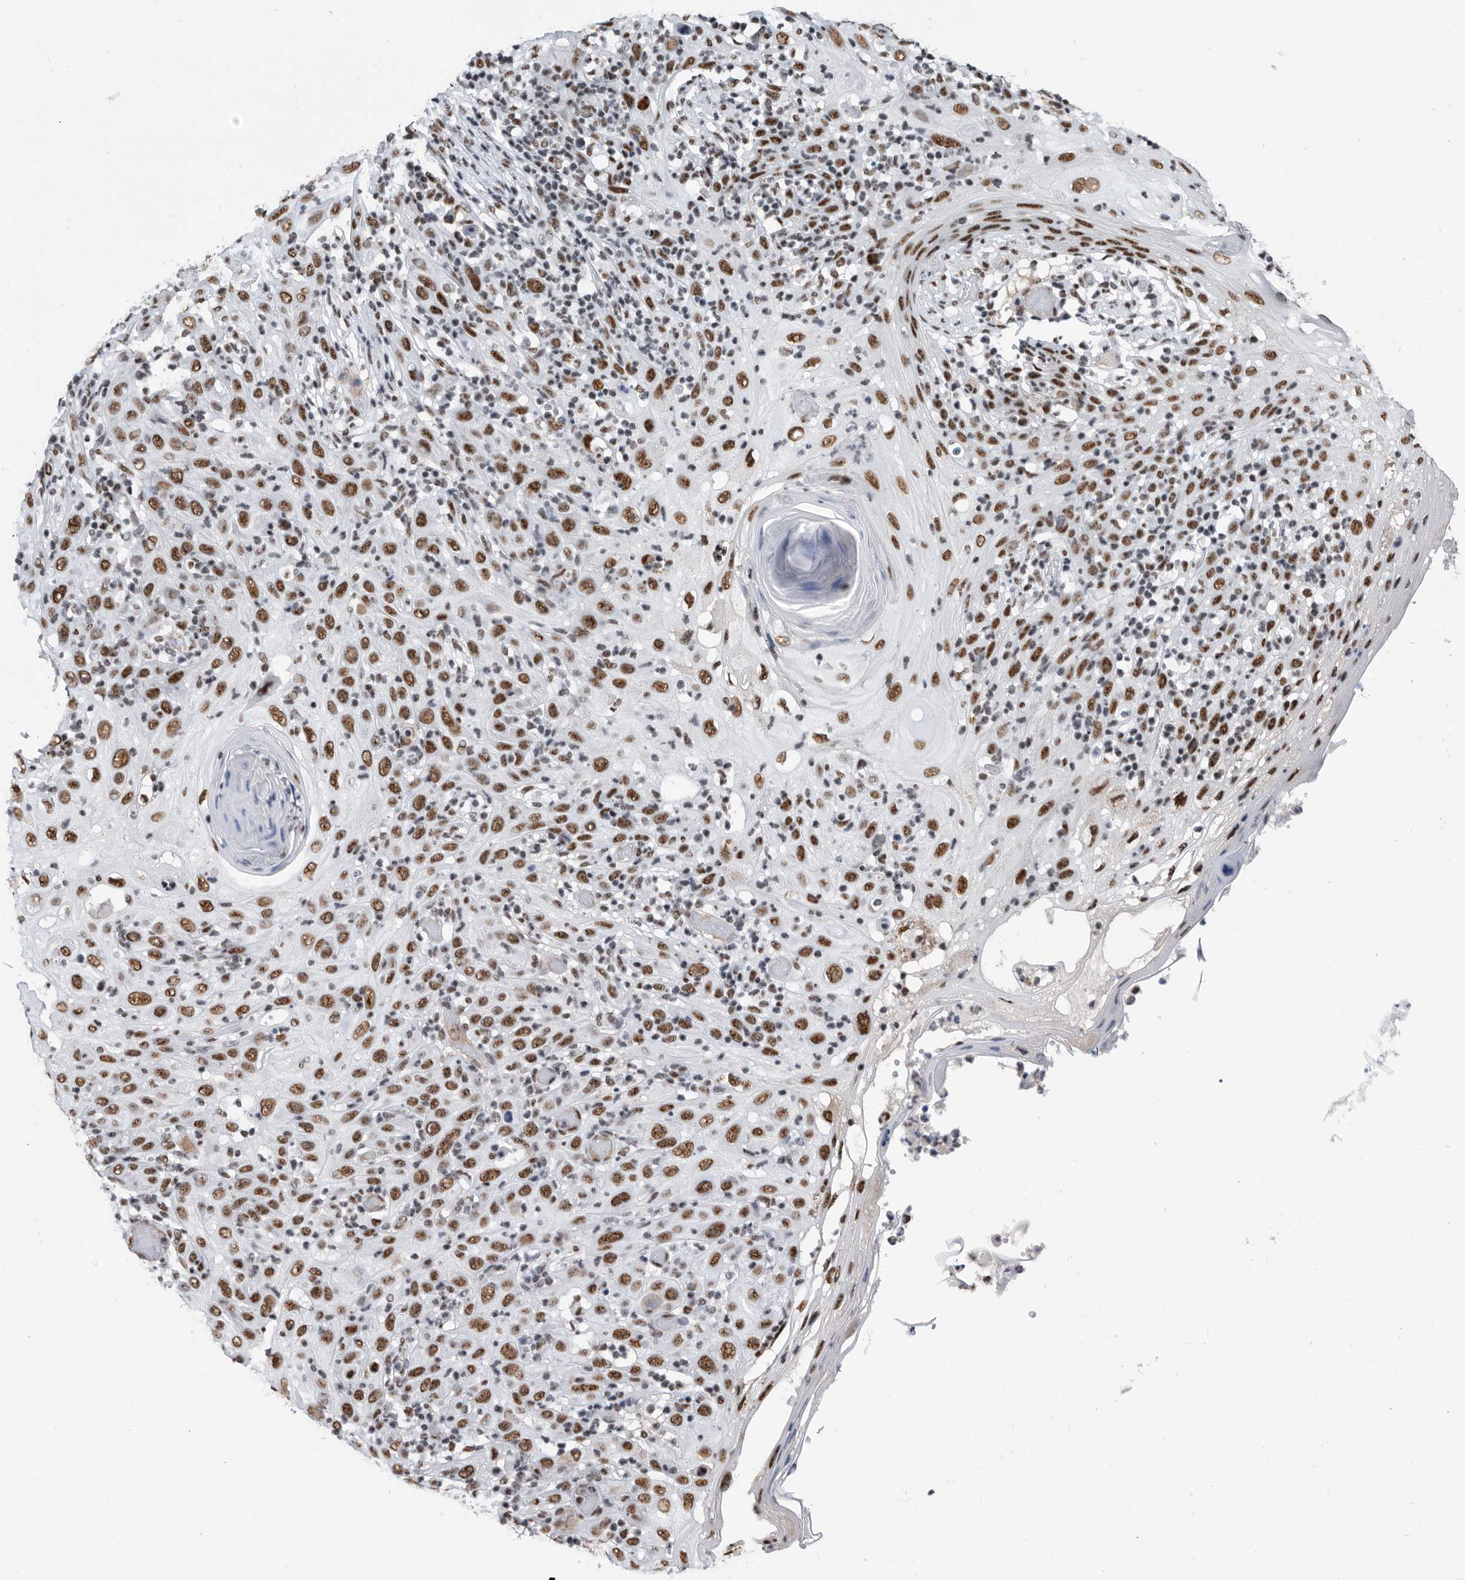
{"staining": {"intensity": "moderate", "quantity": ">75%", "location": "nuclear"}, "tissue": "skin cancer", "cell_type": "Tumor cells", "image_type": "cancer", "snomed": [{"axis": "morphology", "description": "Squamous cell carcinoma, NOS"}, {"axis": "topography", "description": "Skin"}], "caption": "IHC histopathology image of neoplastic tissue: human skin cancer (squamous cell carcinoma) stained using immunohistochemistry exhibits medium levels of moderate protein expression localized specifically in the nuclear of tumor cells, appearing as a nuclear brown color.", "gene": "SF3A1", "patient": {"sex": "female", "age": 88}}